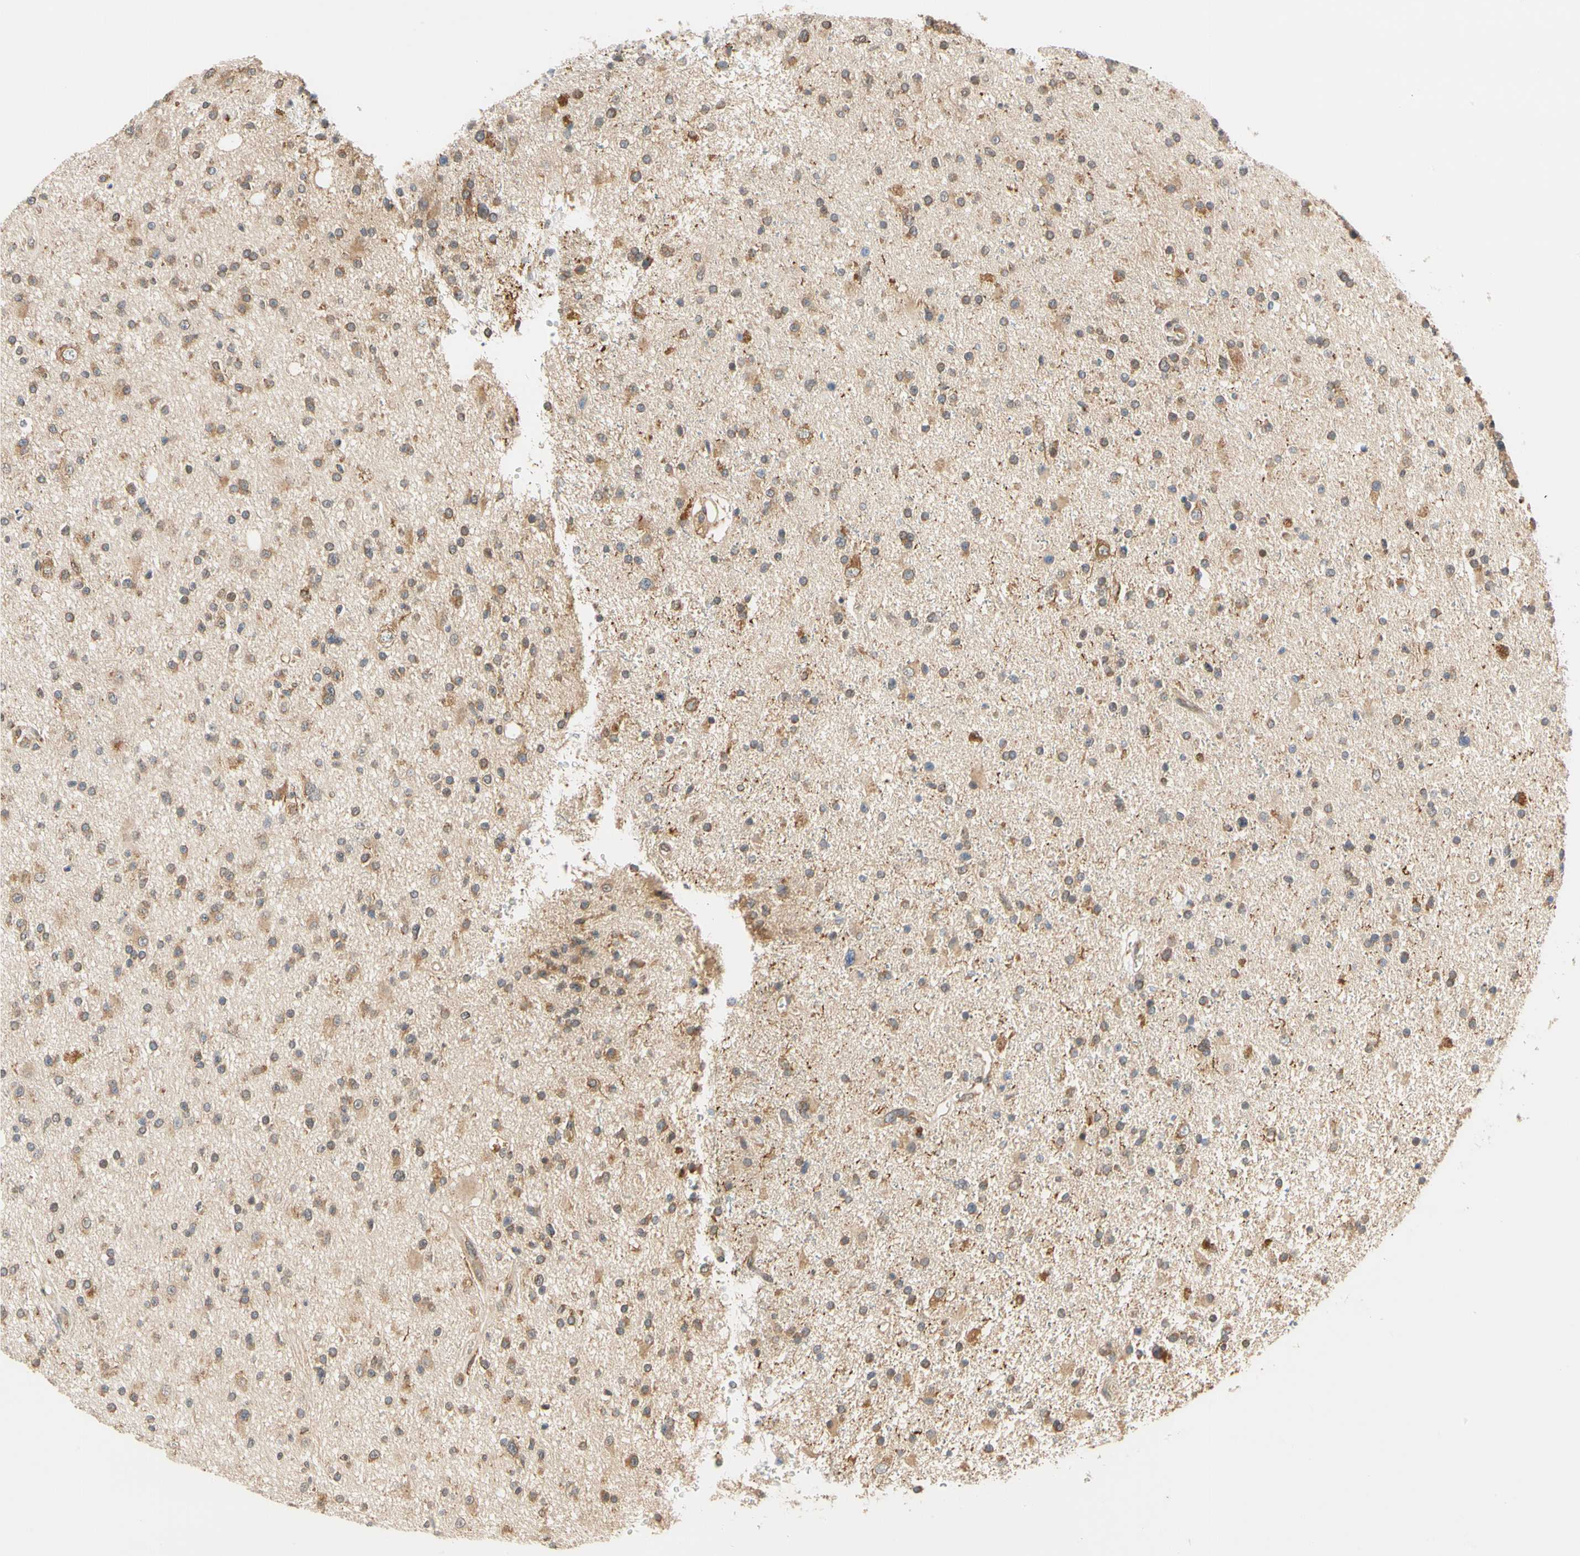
{"staining": {"intensity": "moderate", "quantity": "25%-75%", "location": "cytoplasmic/membranous"}, "tissue": "glioma", "cell_type": "Tumor cells", "image_type": "cancer", "snomed": [{"axis": "morphology", "description": "Glioma, malignant, High grade"}, {"axis": "topography", "description": "Brain"}], "caption": "High-magnification brightfield microscopy of glioma stained with DAB (3,3'-diaminobenzidine) (brown) and counterstained with hematoxylin (blue). tumor cells exhibit moderate cytoplasmic/membranous positivity is identified in about25%-75% of cells.", "gene": "ANKHD1", "patient": {"sex": "male", "age": 33}}